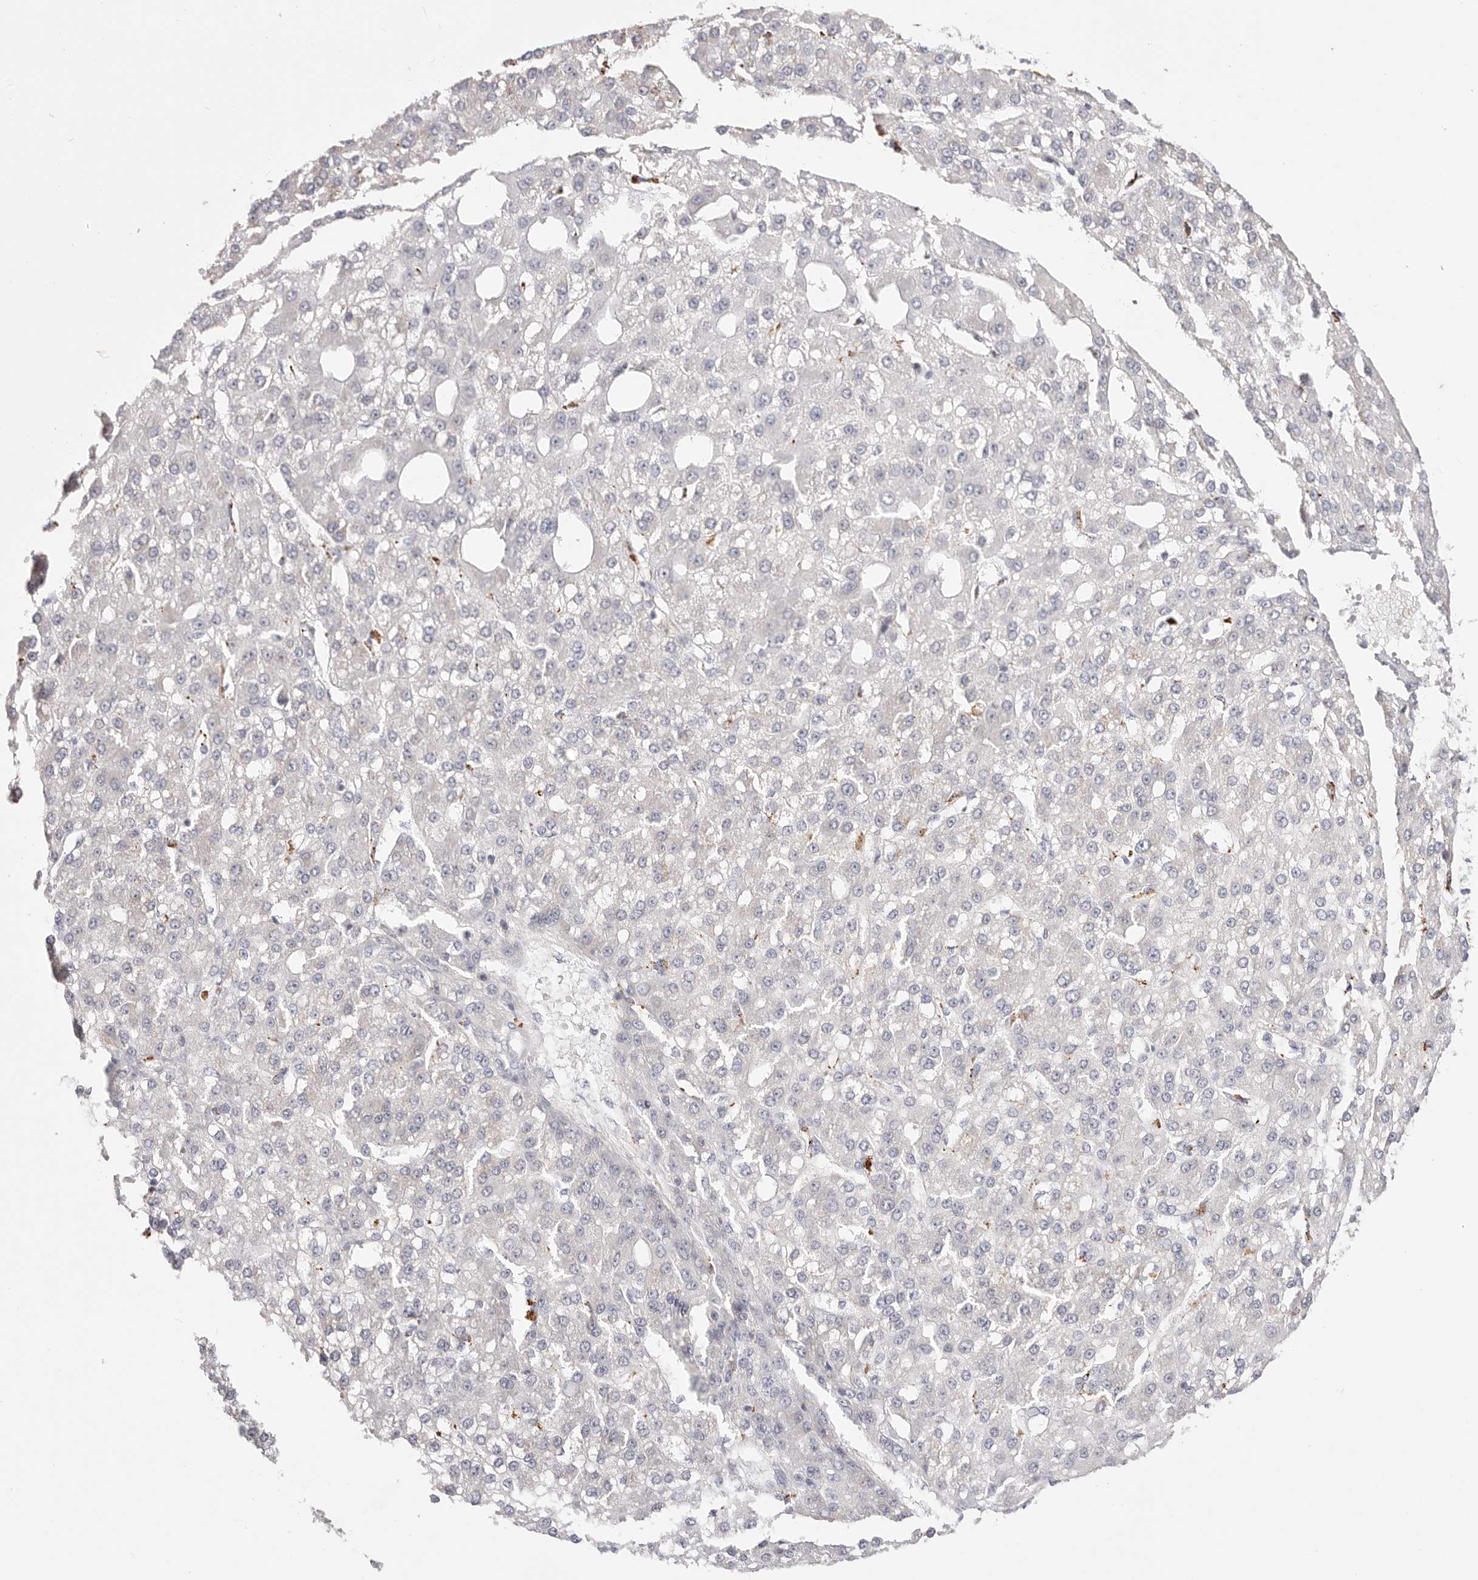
{"staining": {"intensity": "moderate", "quantity": "<25%", "location": "cytoplasmic/membranous"}, "tissue": "liver cancer", "cell_type": "Tumor cells", "image_type": "cancer", "snomed": [{"axis": "morphology", "description": "Carcinoma, Hepatocellular, NOS"}, {"axis": "topography", "description": "Liver"}], "caption": "Brown immunohistochemical staining in liver cancer (hepatocellular carcinoma) exhibits moderate cytoplasmic/membranous positivity in approximately <25% of tumor cells.", "gene": "STKLD1", "patient": {"sex": "male", "age": 67}}